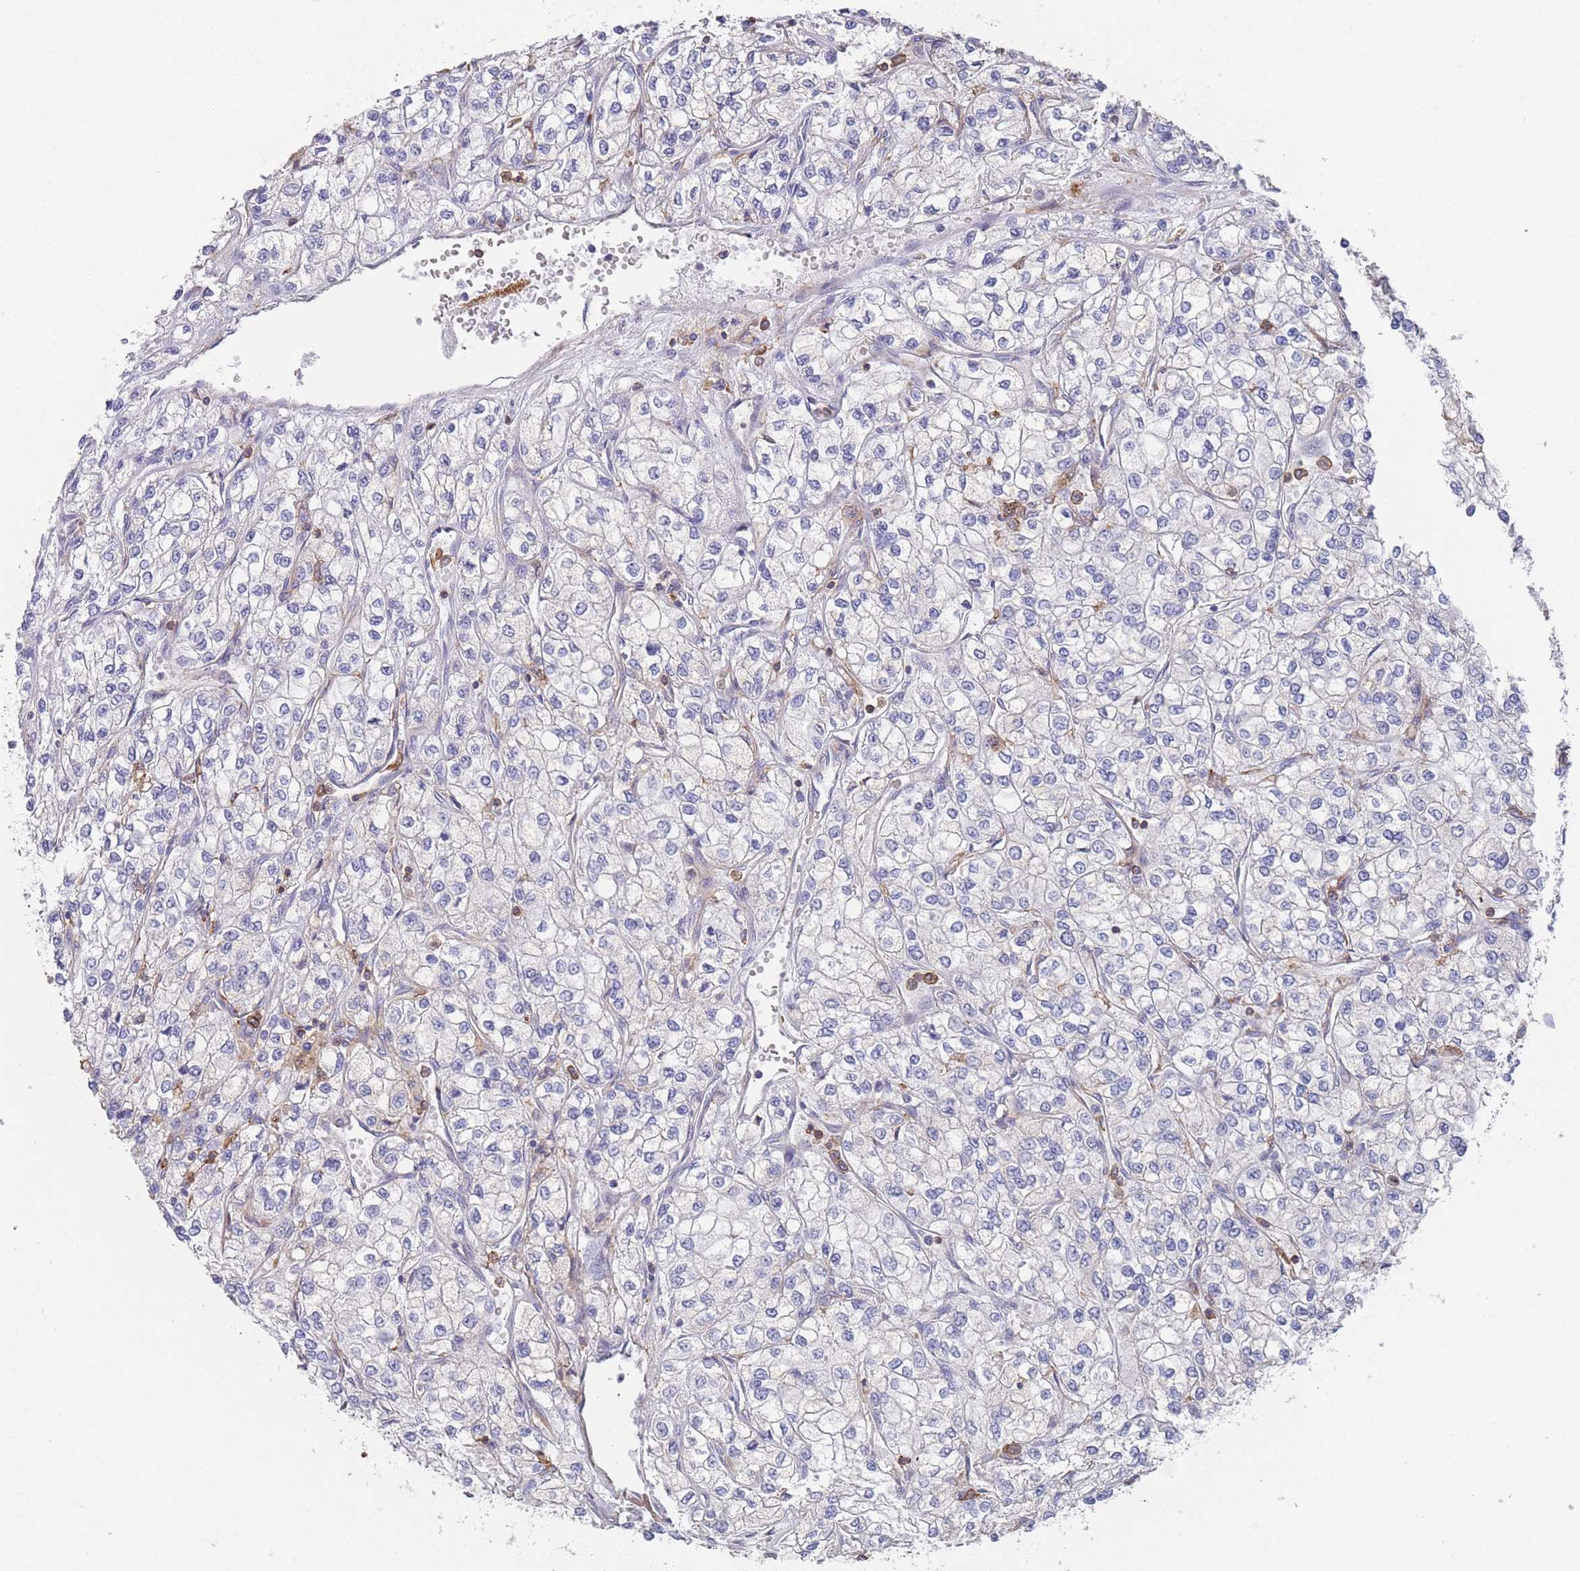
{"staining": {"intensity": "negative", "quantity": "none", "location": "none"}, "tissue": "renal cancer", "cell_type": "Tumor cells", "image_type": "cancer", "snomed": [{"axis": "morphology", "description": "Adenocarcinoma, NOS"}, {"axis": "topography", "description": "Kidney"}], "caption": "Tumor cells are negative for brown protein staining in adenocarcinoma (renal).", "gene": "SCCPDH", "patient": {"sex": "male", "age": 80}}